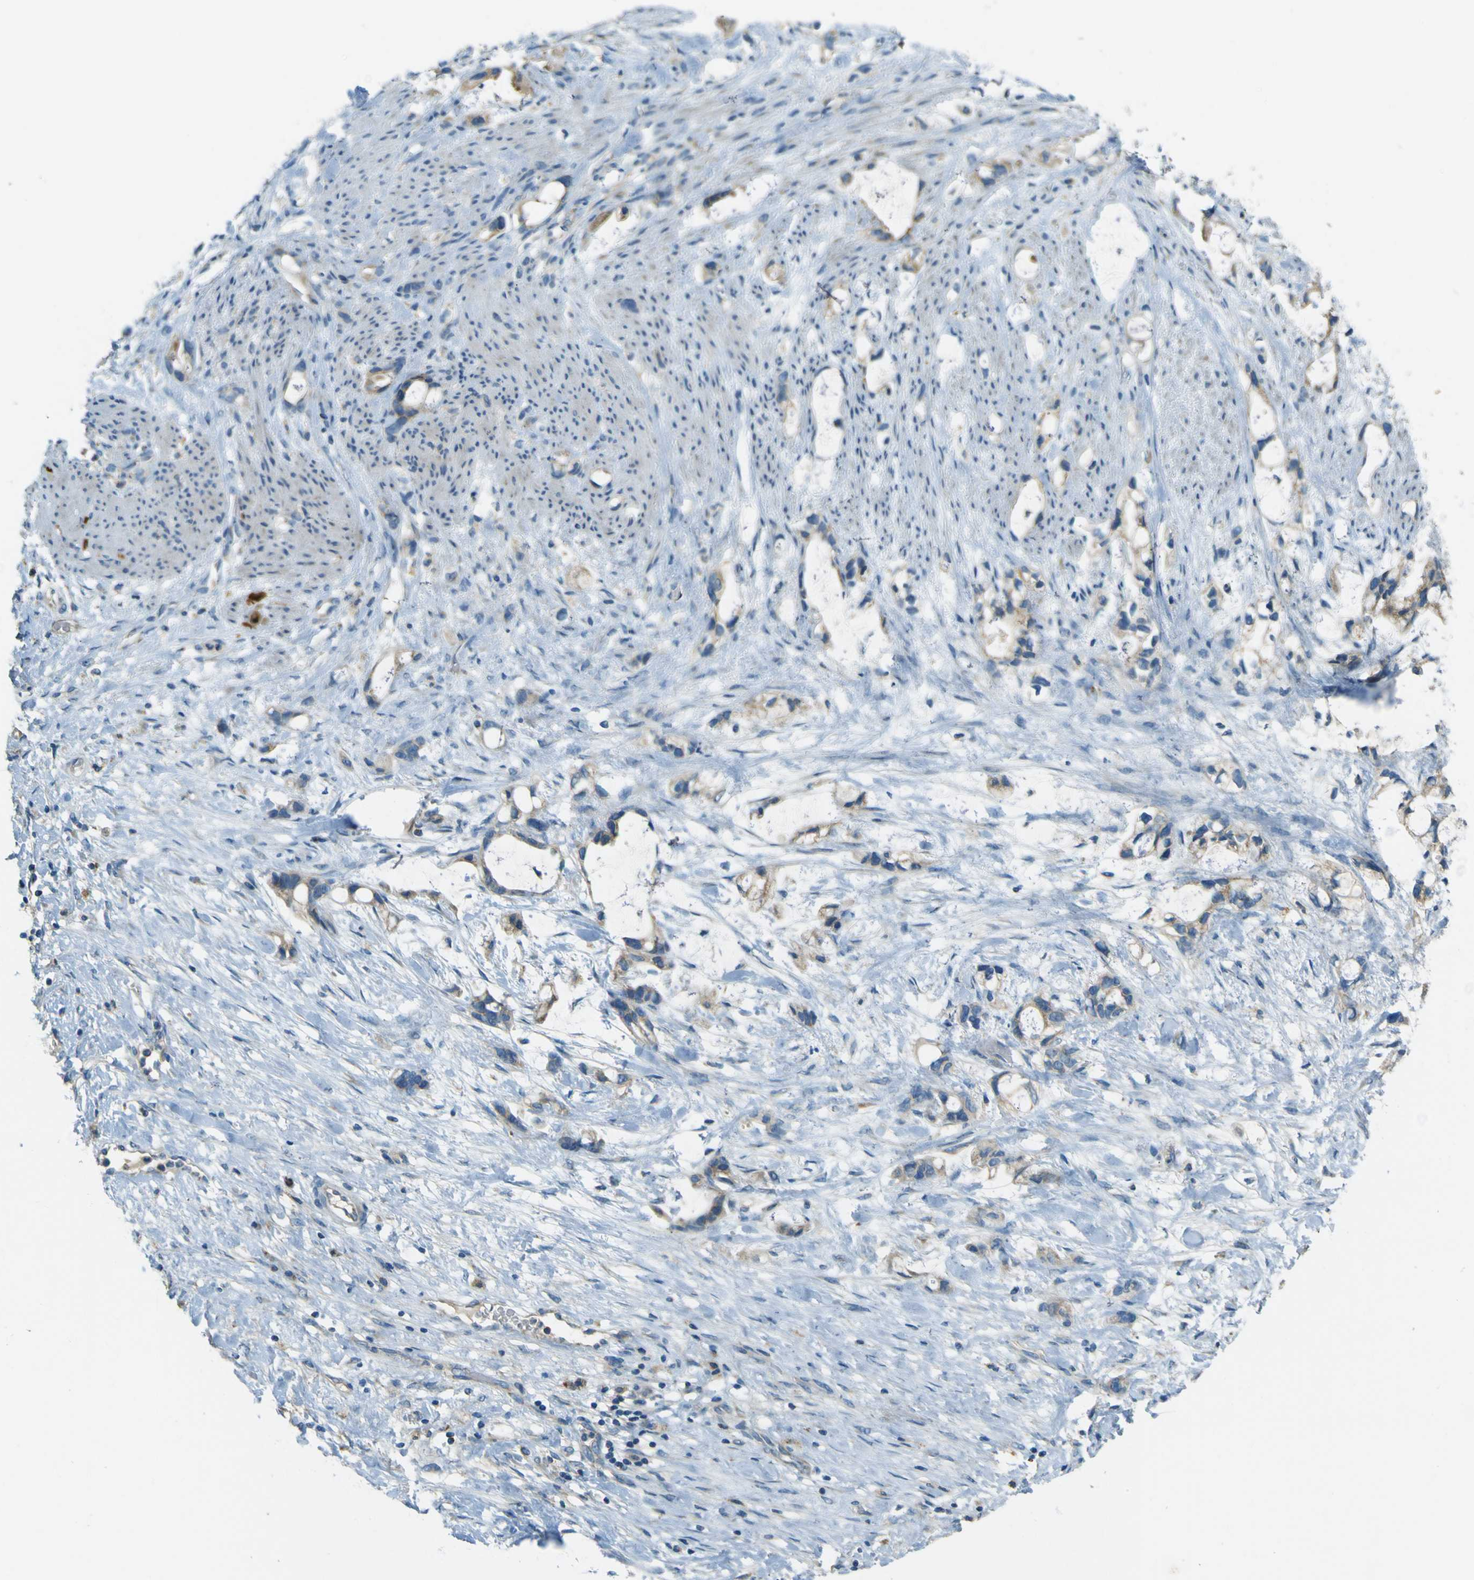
{"staining": {"intensity": "weak", "quantity": ">75%", "location": "cytoplasmic/membranous"}, "tissue": "liver cancer", "cell_type": "Tumor cells", "image_type": "cancer", "snomed": [{"axis": "morphology", "description": "Cholangiocarcinoma"}, {"axis": "topography", "description": "Liver"}], "caption": "A high-resolution image shows immunohistochemistry staining of cholangiocarcinoma (liver), which displays weak cytoplasmic/membranous positivity in approximately >75% of tumor cells.", "gene": "FKTN", "patient": {"sex": "female", "age": 65}}